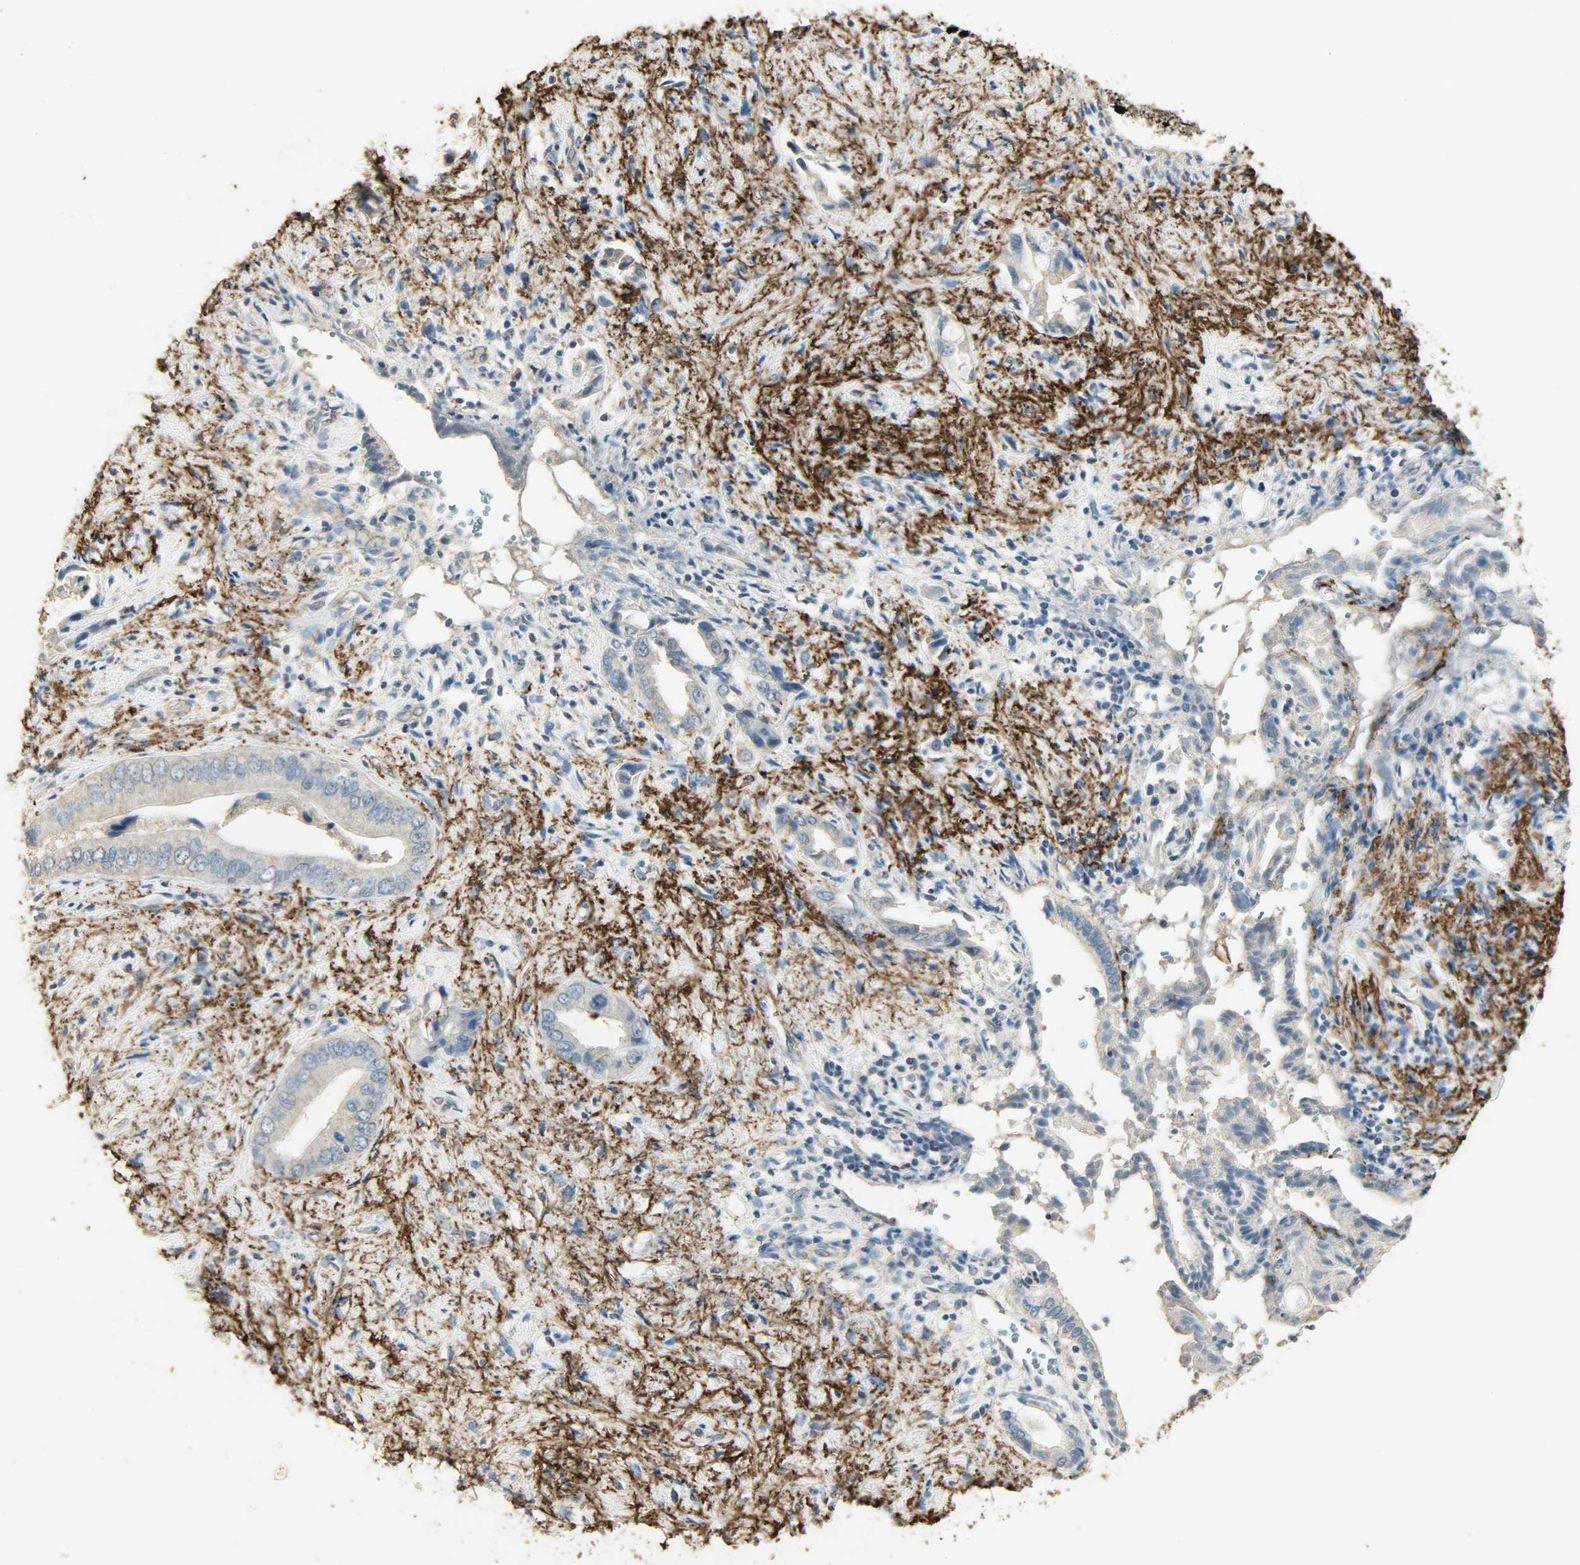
{"staining": {"intensity": "negative", "quantity": "none", "location": "none"}, "tissue": "liver cancer", "cell_type": "Tumor cells", "image_type": "cancer", "snomed": [{"axis": "morphology", "description": "Cholangiocarcinoma"}, {"axis": "topography", "description": "Liver"}], "caption": "Immunohistochemical staining of liver cancer (cholangiocarcinoma) reveals no significant positivity in tumor cells.", "gene": "ASB9", "patient": {"sex": "male", "age": 58}}